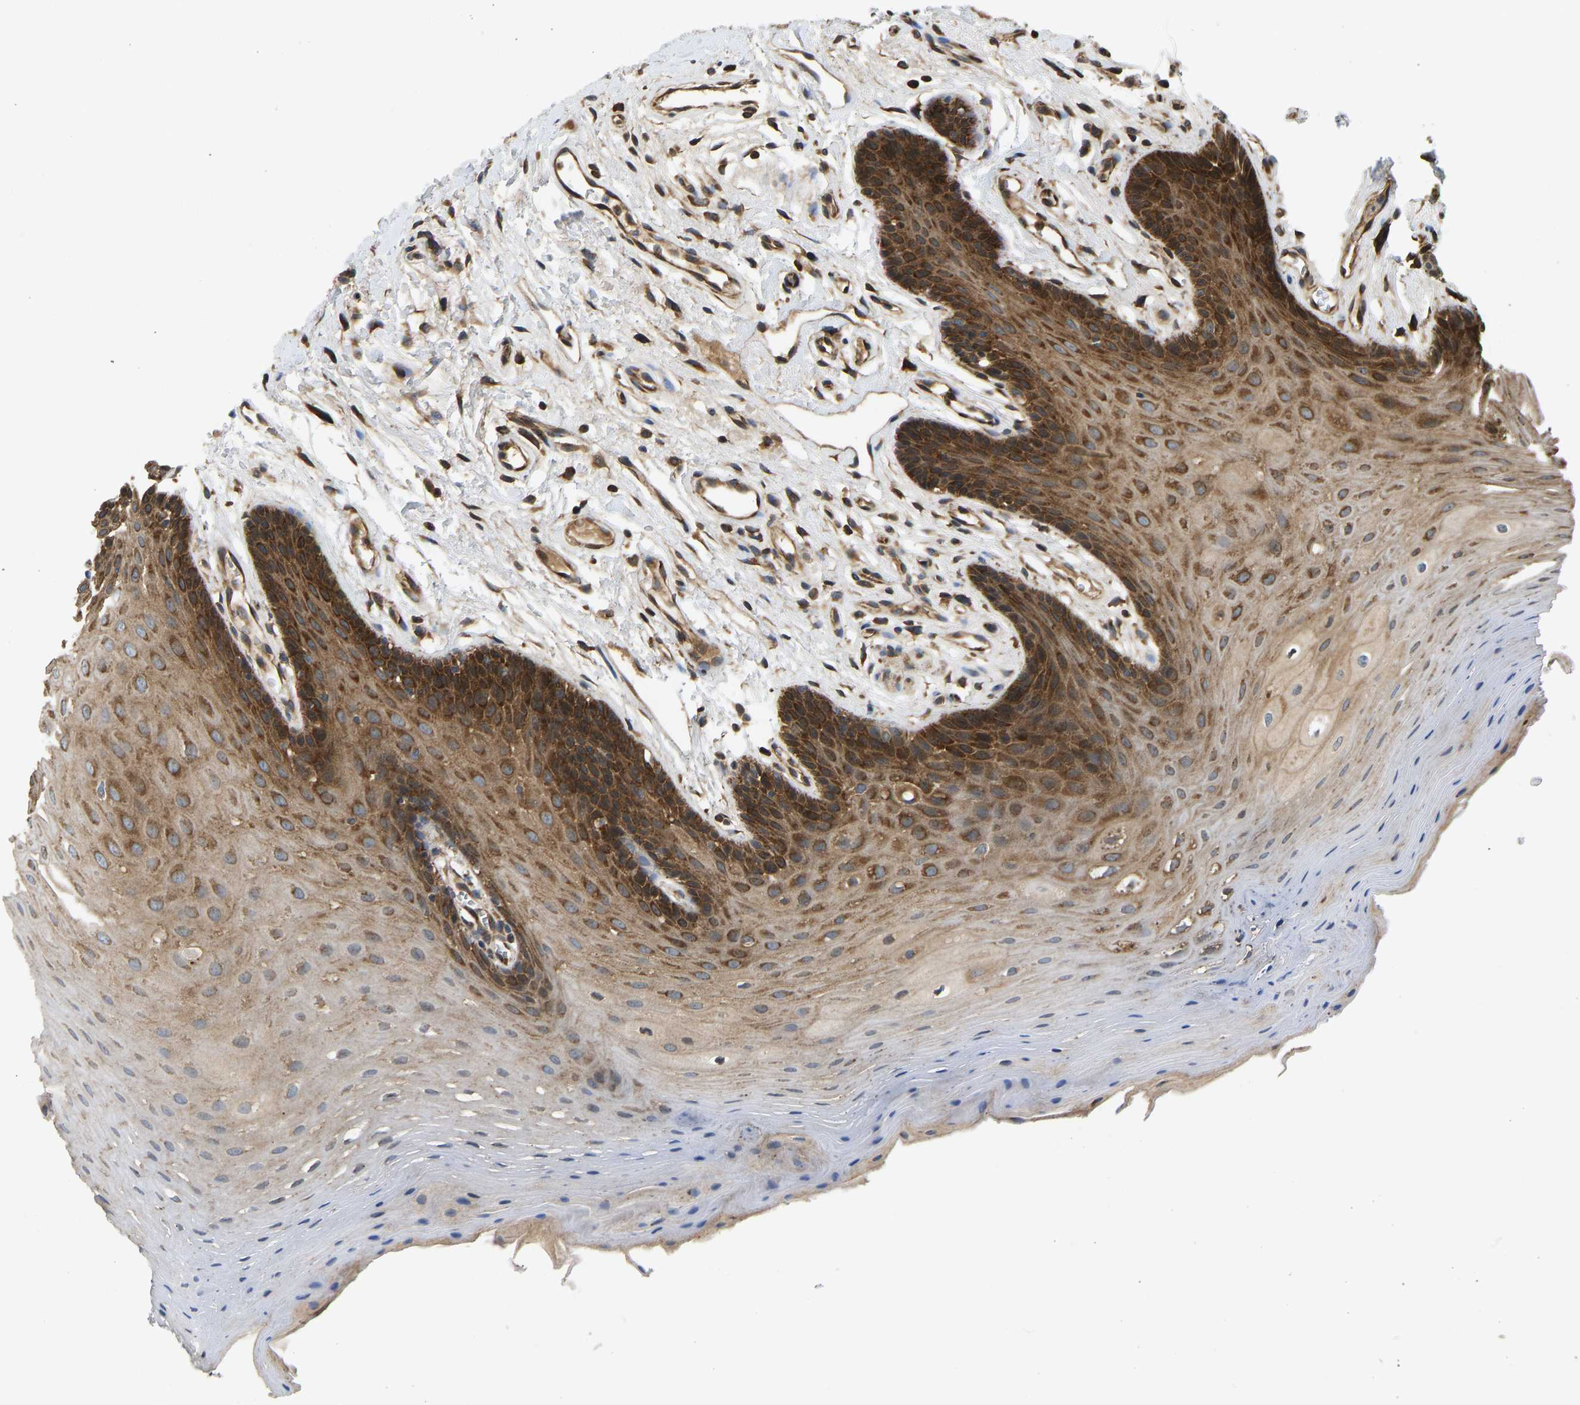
{"staining": {"intensity": "strong", "quantity": "25%-75%", "location": "cytoplasmic/membranous"}, "tissue": "oral mucosa", "cell_type": "Squamous epithelial cells", "image_type": "normal", "snomed": [{"axis": "morphology", "description": "Normal tissue, NOS"}, {"axis": "morphology", "description": "Squamous cell carcinoma, NOS"}, {"axis": "topography", "description": "Oral tissue"}, {"axis": "topography", "description": "Head-Neck"}], "caption": "DAB (3,3'-diaminobenzidine) immunohistochemical staining of benign oral mucosa shows strong cytoplasmic/membranous protein staining in approximately 25%-75% of squamous epithelial cells. (IHC, brightfield microscopy, high magnification).", "gene": "RASGRF2", "patient": {"sex": "male", "age": 71}}